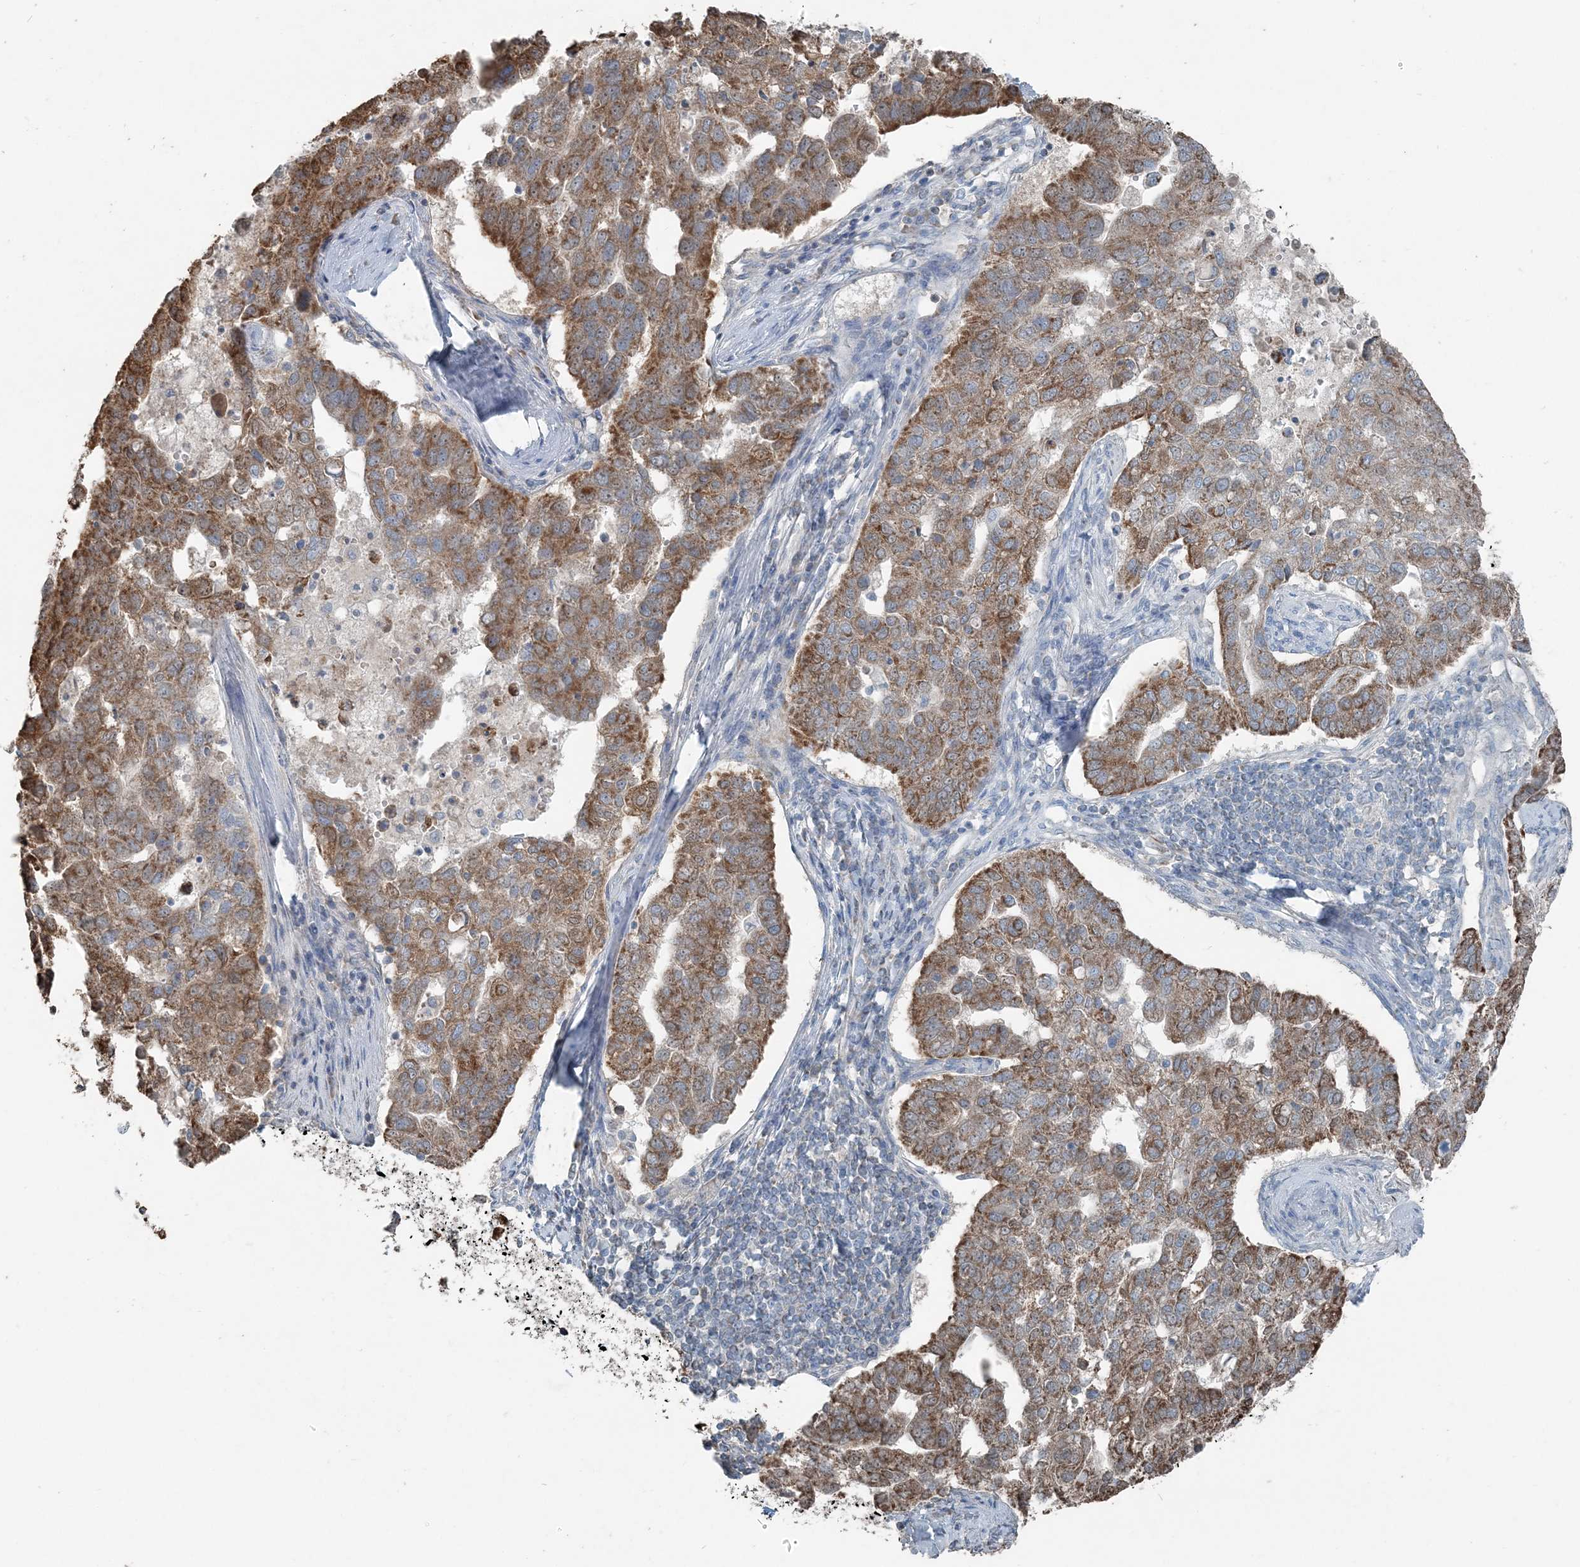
{"staining": {"intensity": "strong", "quantity": ">75%", "location": "cytoplasmic/membranous"}, "tissue": "pancreatic cancer", "cell_type": "Tumor cells", "image_type": "cancer", "snomed": [{"axis": "morphology", "description": "Adenocarcinoma, NOS"}, {"axis": "topography", "description": "Pancreas"}], "caption": "Immunohistochemical staining of human adenocarcinoma (pancreatic) shows high levels of strong cytoplasmic/membranous expression in approximately >75% of tumor cells. Nuclei are stained in blue.", "gene": "SUCLG1", "patient": {"sex": "female", "age": 61}}